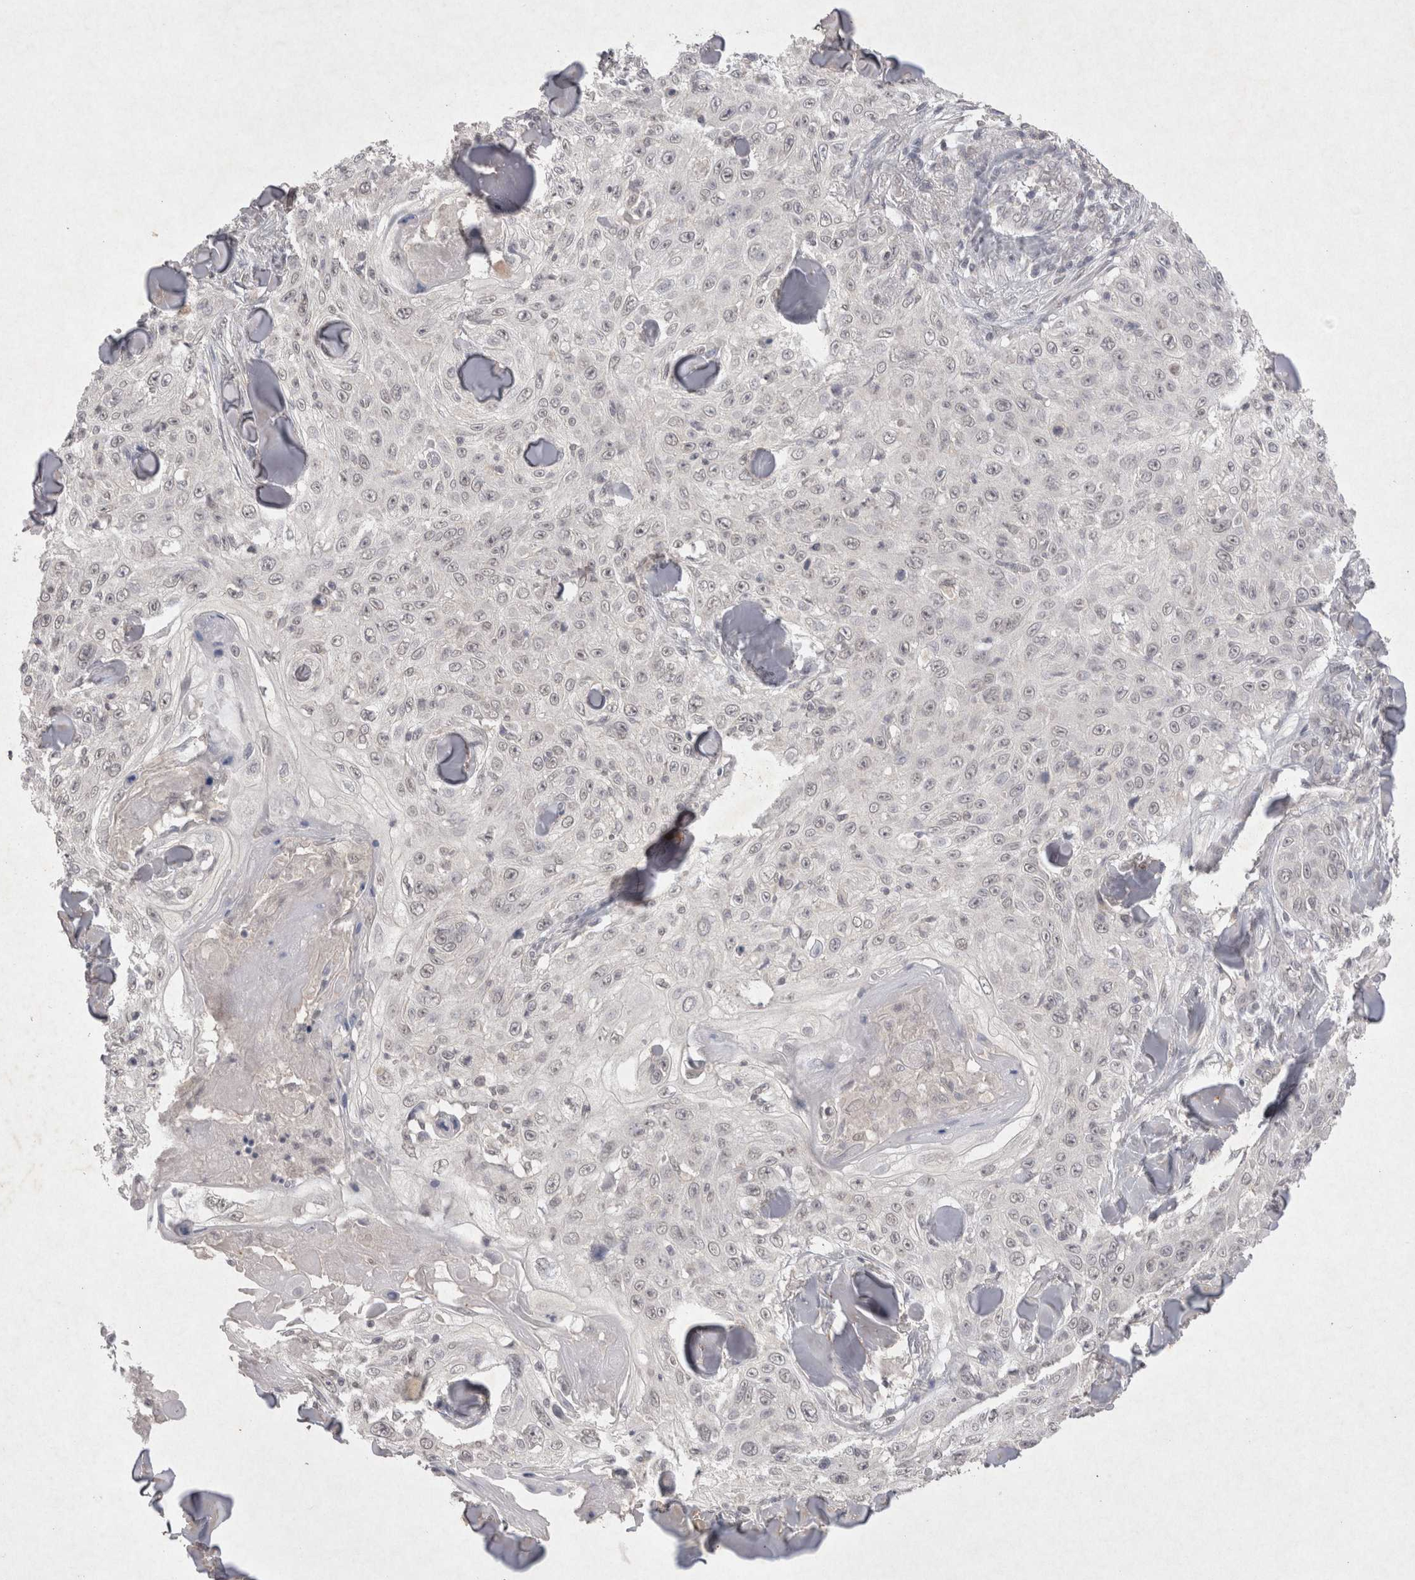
{"staining": {"intensity": "negative", "quantity": "none", "location": "none"}, "tissue": "skin cancer", "cell_type": "Tumor cells", "image_type": "cancer", "snomed": [{"axis": "morphology", "description": "Squamous cell carcinoma, NOS"}, {"axis": "topography", "description": "Skin"}], "caption": "The image exhibits no significant expression in tumor cells of skin cancer.", "gene": "LYVE1", "patient": {"sex": "male", "age": 86}}